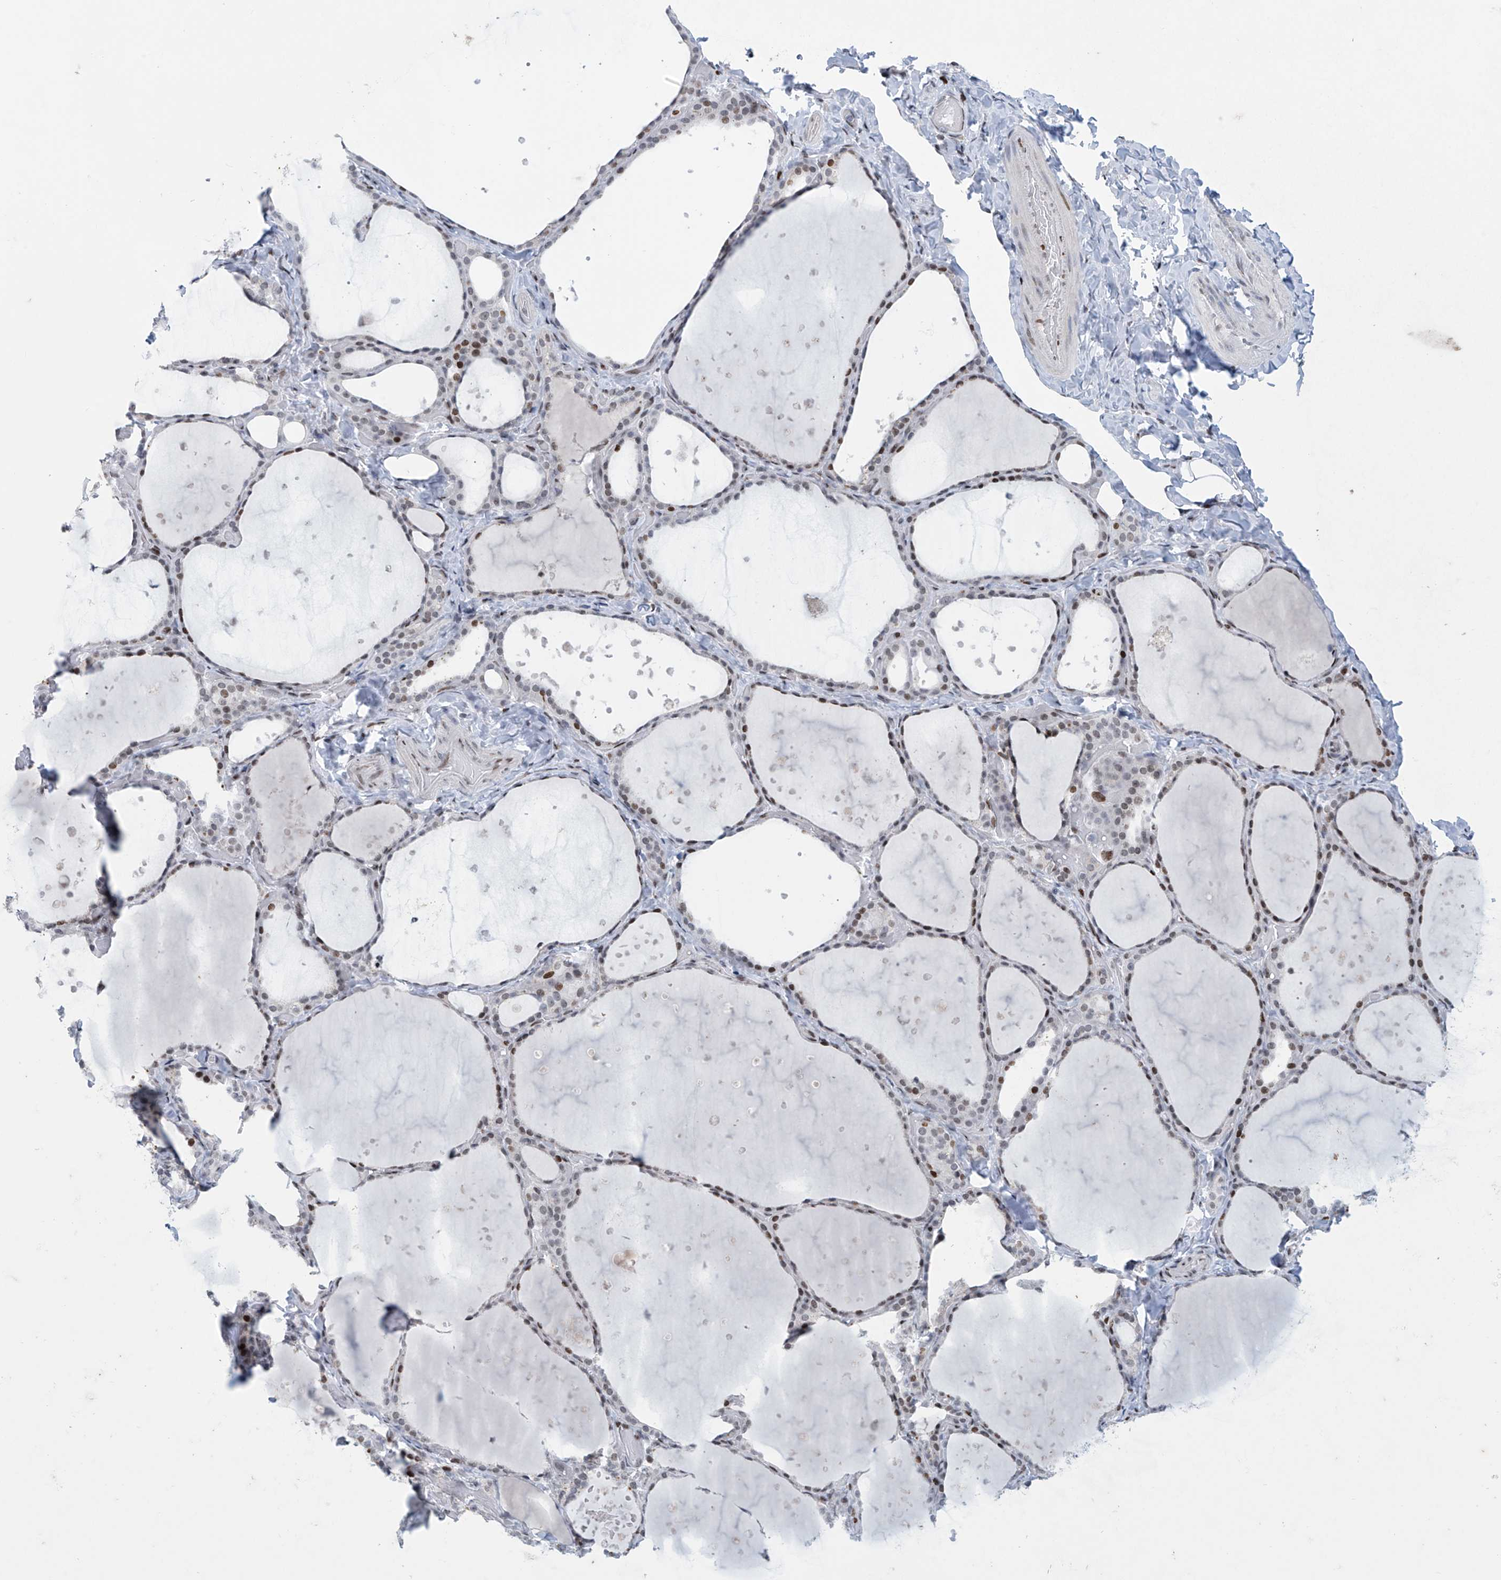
{"staining": {"intensity": "moderate", "quantity": "25%-75%", "location": "nuclear"}, "tissue": "thyroid gland", "cell_type": "Glandular cells", "image_type": "normal", "snomed": [{"axis": "morphology", "description": "Normal tissue, NOS"}, {"axis": "topography", "description": "Thyroid gland"}], "caption": "High-magnification brightfield microscopy of benign thyroid gland stained with DAB (brown) and counterstained with hematoxylin (blue). glandular cells exhibit moderate nuclear positivity is appreciated in approximately25%-75% of cells.", "gene": "RFX7", "patient": {"sex": "female", "age": 44}}